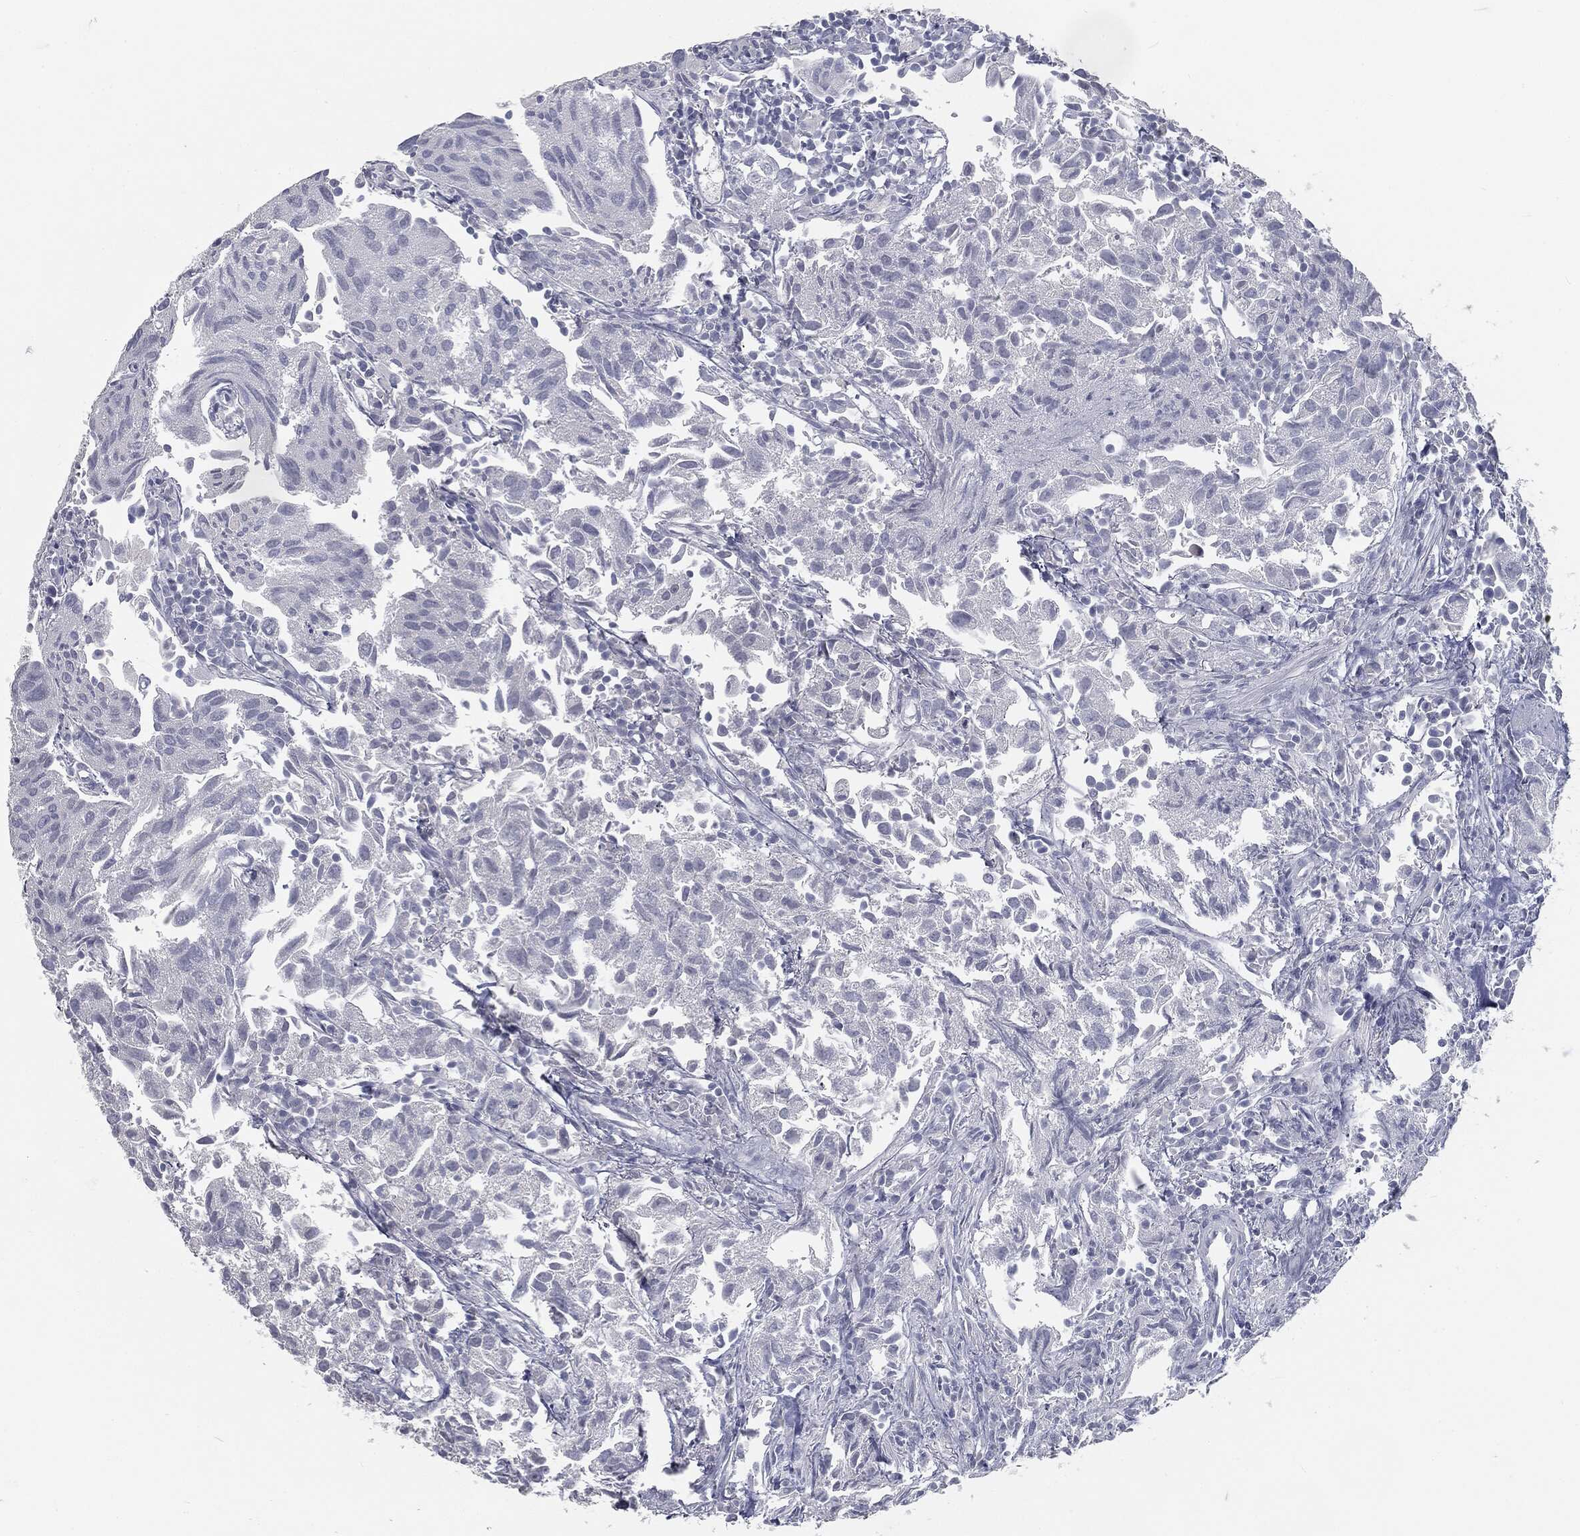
{"staining": {"intensity": "negative", "quantity": "none", "location": "none"}, "tissue": "urothelial cancer", "cell_type": "Tumor cells", "image_type": "cancer", "snomed": [{"axis": "morphology", "description": "Urothelial carcinoma, High grade"}, {"axis": "topography", "description": "Urinary bladder"}], "caption": "The immunohistochemistry (IHC) micrograph has no significant positivity in tumor cells of high-grade urothelial carcinoma tissue.", "gene": "PRAME", "patient": {"sex": "female", "age": 75}}